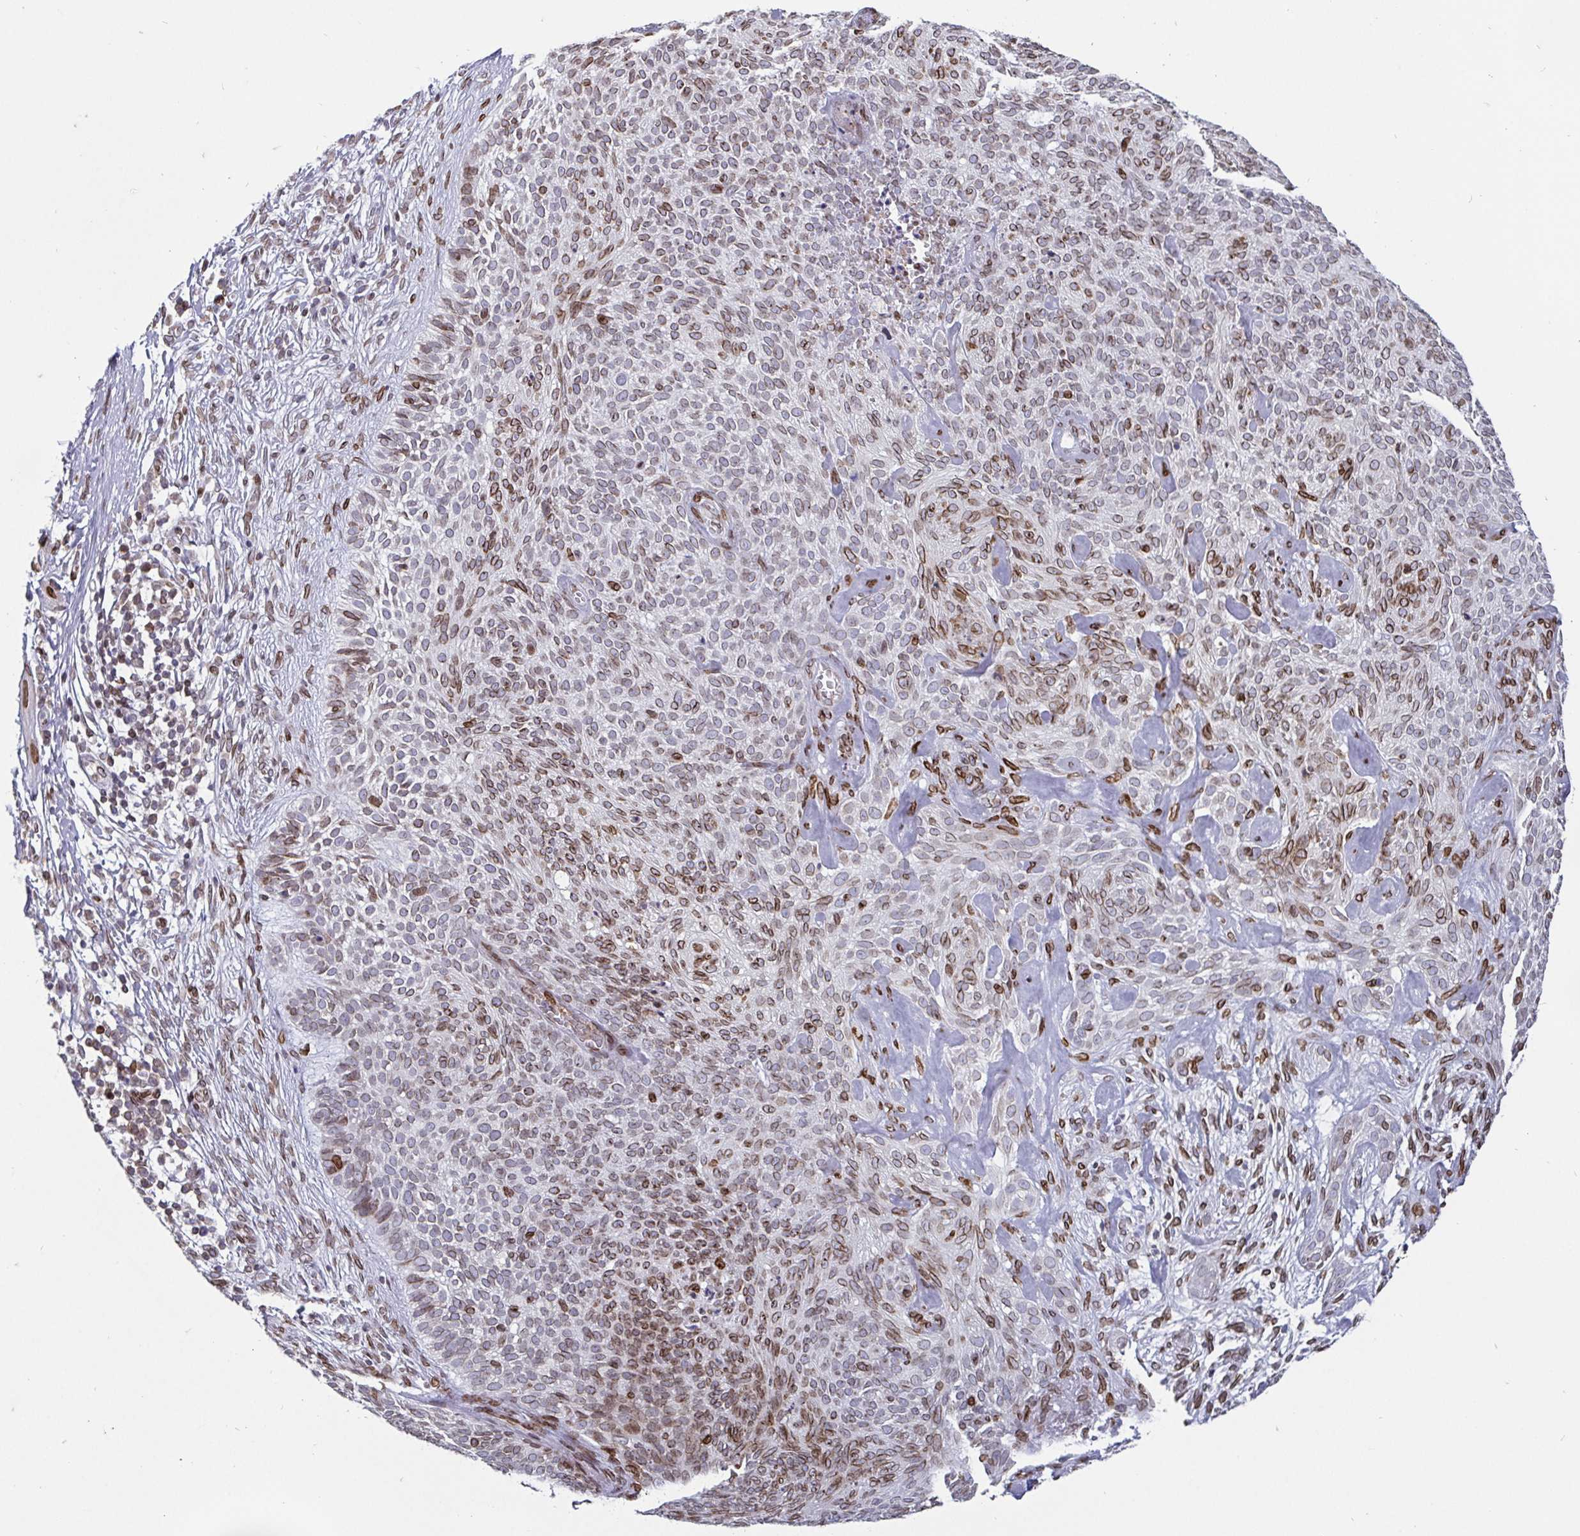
{"staining": {"intensity": "moderate", "quantity": "25%-75%", "location": "cytoplasmic/membranous,nuclear"}, "tissue": "skin cancer", "cell_type": "Tumor cells", "image_type": "cancer", "snomed": [{"axis": "morphology", "description": "Basal cell carcinoma"}, {"axis": "topography", "description": "Skin"}, {"axis": "topography", "description": "Skin of face"}], "caption": "An immunohistochemistry micrograph of neoplastic tissue is shown. Protein staining in brown highlights moderate cytoplasmic/membranous and nuclear positivity in skin cancer within tumor cells. The protein is shown in brown color, while the nuclei are stained blue.", "gene": "EMD", "patient": {"sex": "female", "age": 82}}